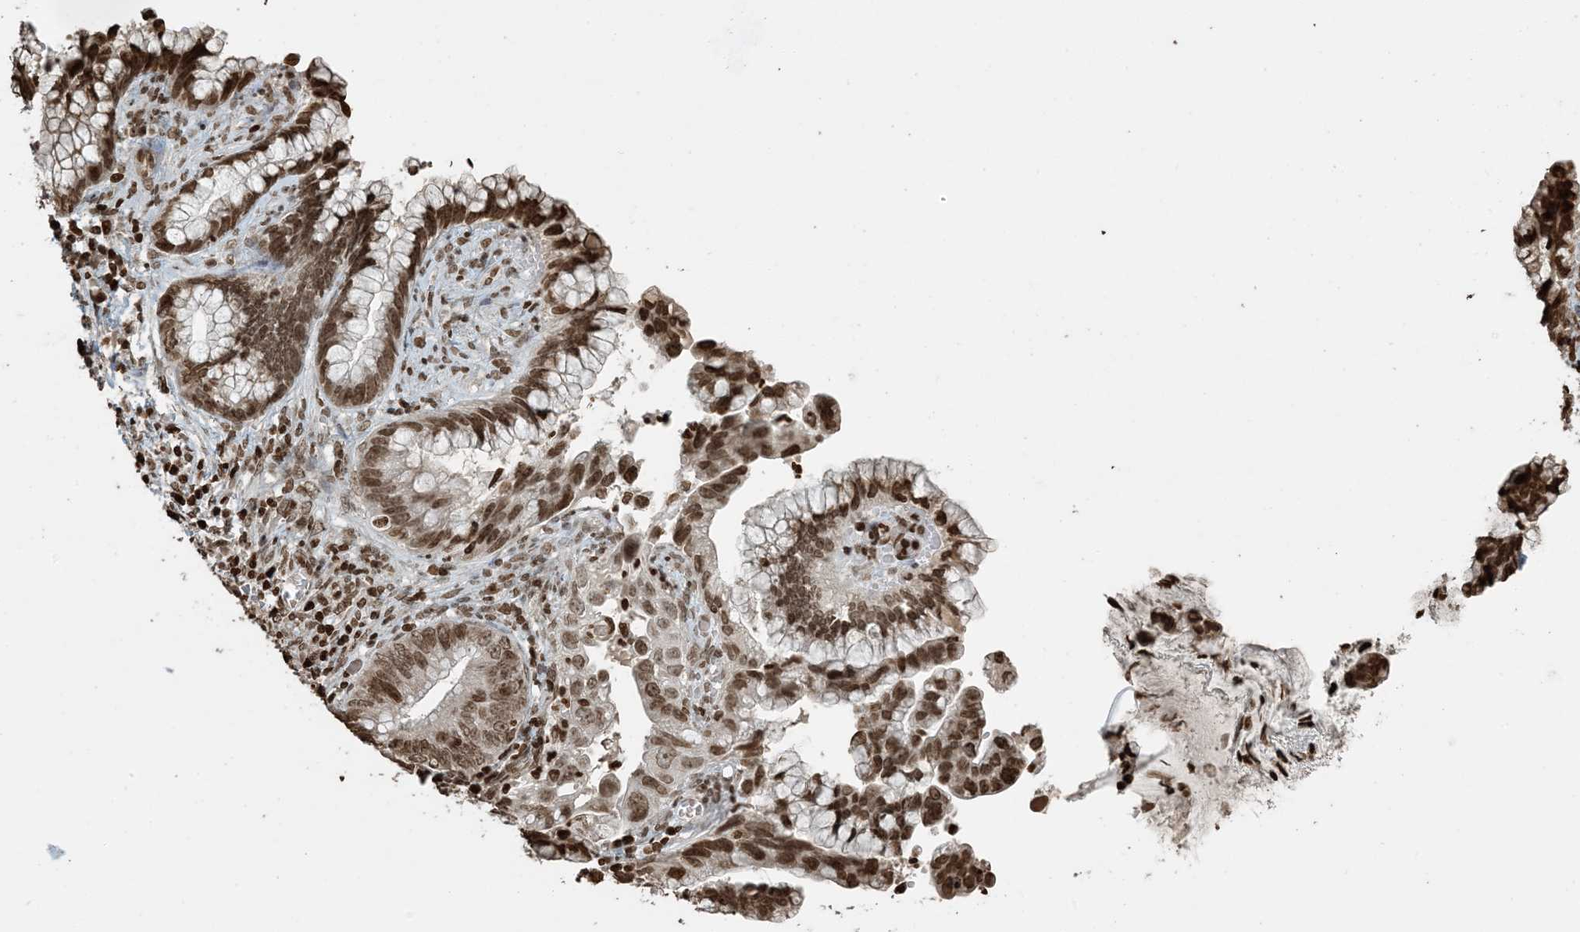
{"staining": {"intensity": "strong", "quantity": ">75%", "location": "nuclear"}, "tissue": "cervical cancer", "cell_type": "Tumor cells", "image_type": "cancer", "snomed": [{"axis": "morphology", "description": "Adenocarcinoma, NOS"}, {"axis": "topography", "description": "Cervix"}], "caption": "The histopathology image exhibits immunohistochemical staining of cervical cancer (adenocarcinoma). There is strong nuclear staining is appreciated in approximately >75% of tumor cells. The staining was performed using DAB (3,3'-diaminobenzidine), with brown indicating positive protein expression. Nuclei are stained blue with hematoxylin.", "gene": "H3-3B", "patient": {"sex": "female", "age": 44}}